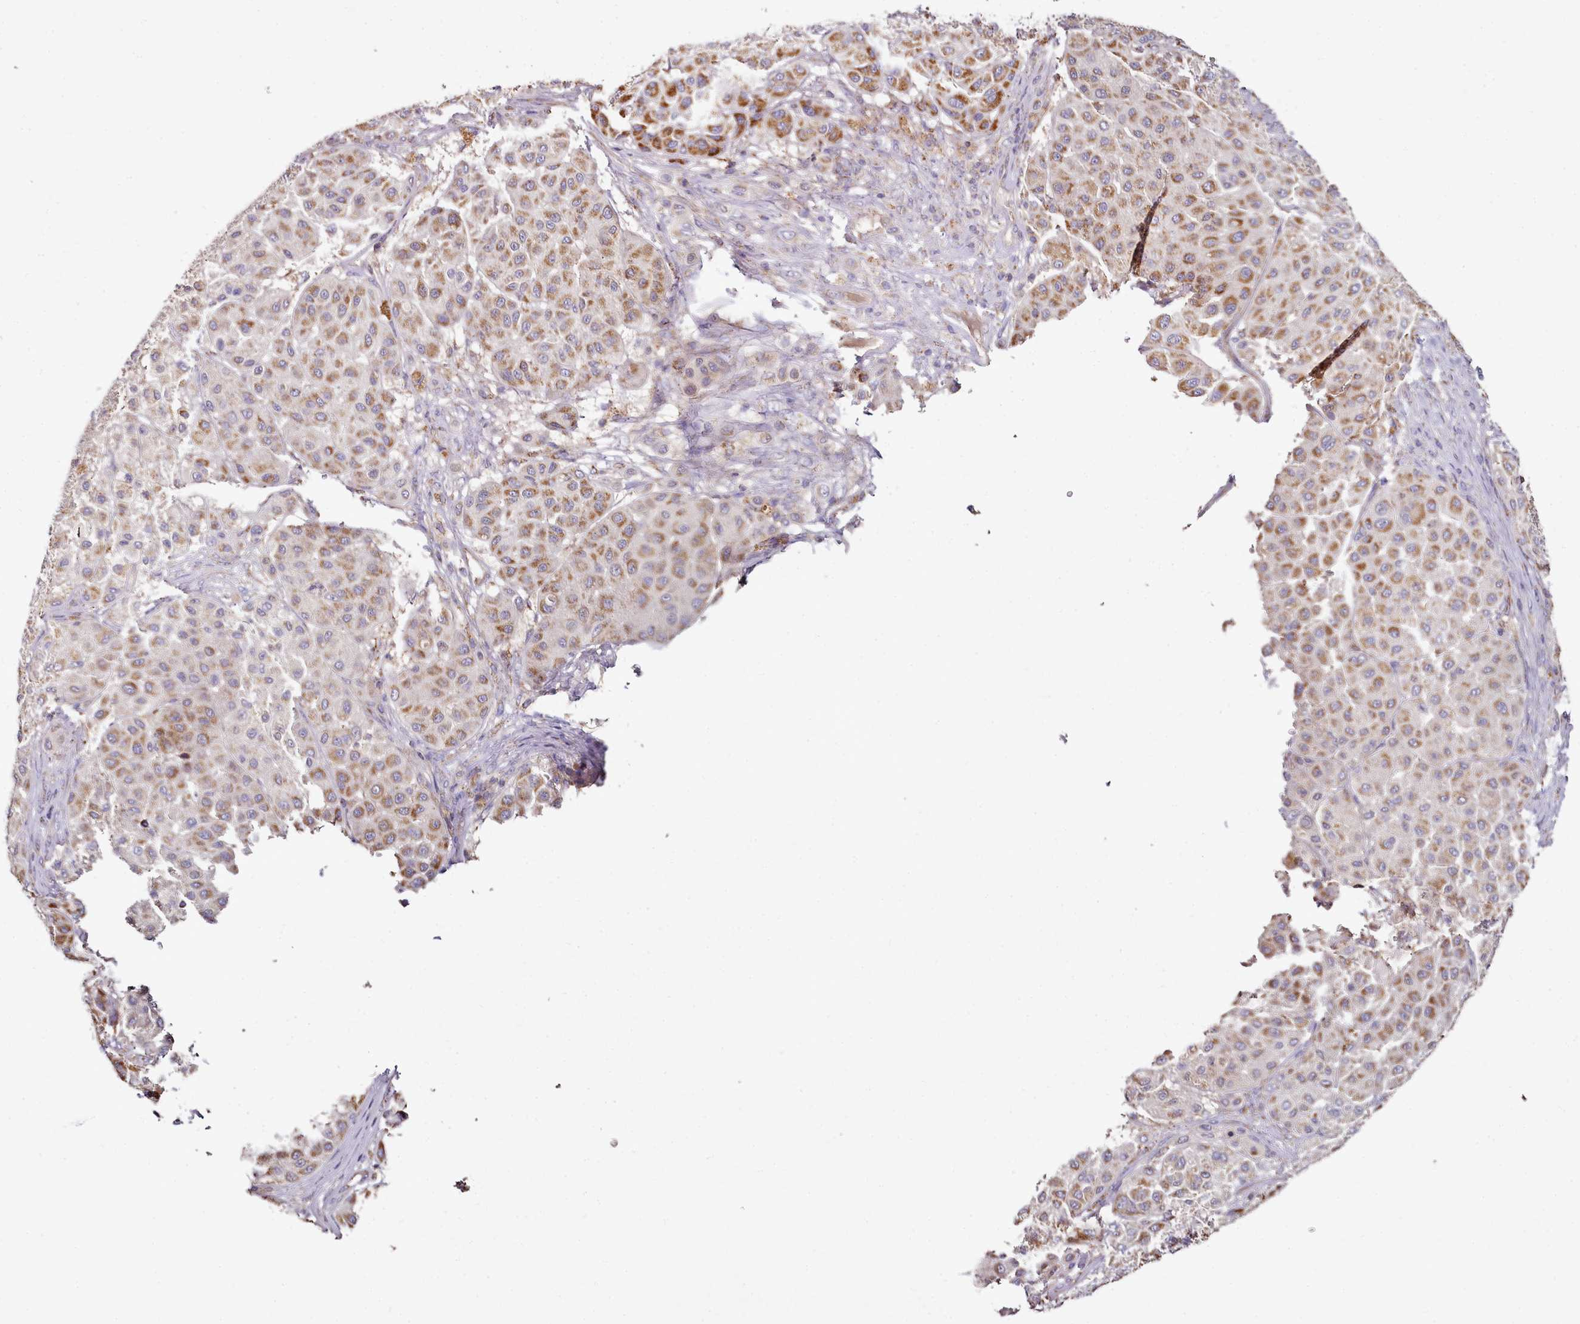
{"staining": {"intensity": "strong", "quantity": "25%-75%", "location": "cytoplasmic/membranous"}, "tissue": "melanoma", "cell_type": "Tumor cells", "image_type": "cancer", "snomed": [{"axis": "morphology", "description": "Malignant melanoma, Metastatic site"}, {"axis": "topography", "description": "Smooth muscle"}], "caption": "Tumor cells display high levels of strong cytoplasmic/membranous expression in approximately 25%-75% of cells in human malignant melanoma (metastatic site).", "gene": "ACSS1", "patient": {"sex": "male", "age": 41}}